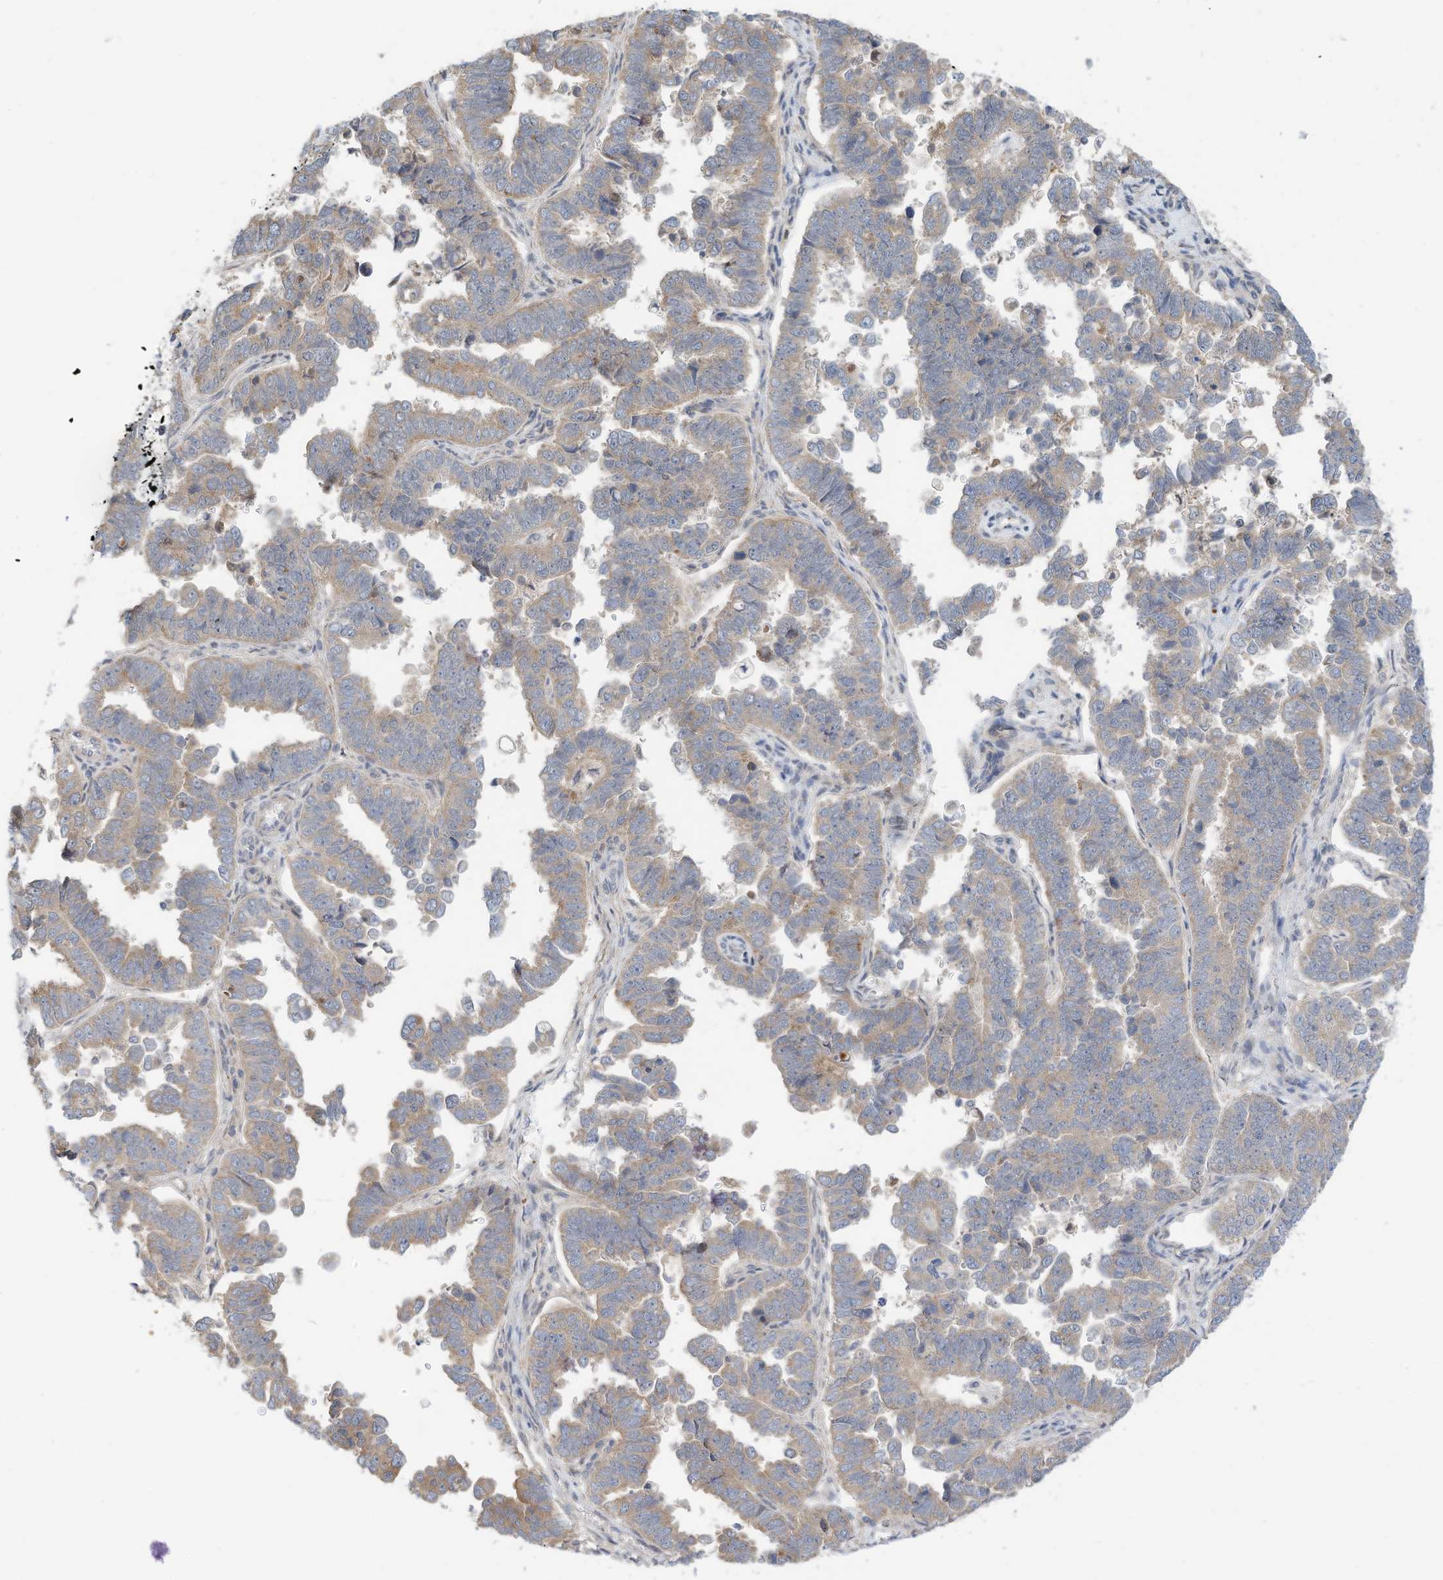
{"staining": {"intensity": "weak", "quantity": ">75%", "location": "cytoplasmic/membranous"}, "tissue": "endometrial cancer", "cell_type": "Tumor cells", "image_type": "cancer", "snomed": [{"axis": "morphology", "description": "Adenocarcinoma, NOS"}, {"axis": "topography", "description": "Endometrium"}], "caption": "This histopathology image reveals adenocarcinoma (endometrial) stained with IHC to label a protein in brown. The cytoplasmic/membranous of tumor cells show weak positivity for the protein. Nuclei are counter-stained blue.", "gene": "OFD1", "patient": {"sex": "female", "age": 75}}